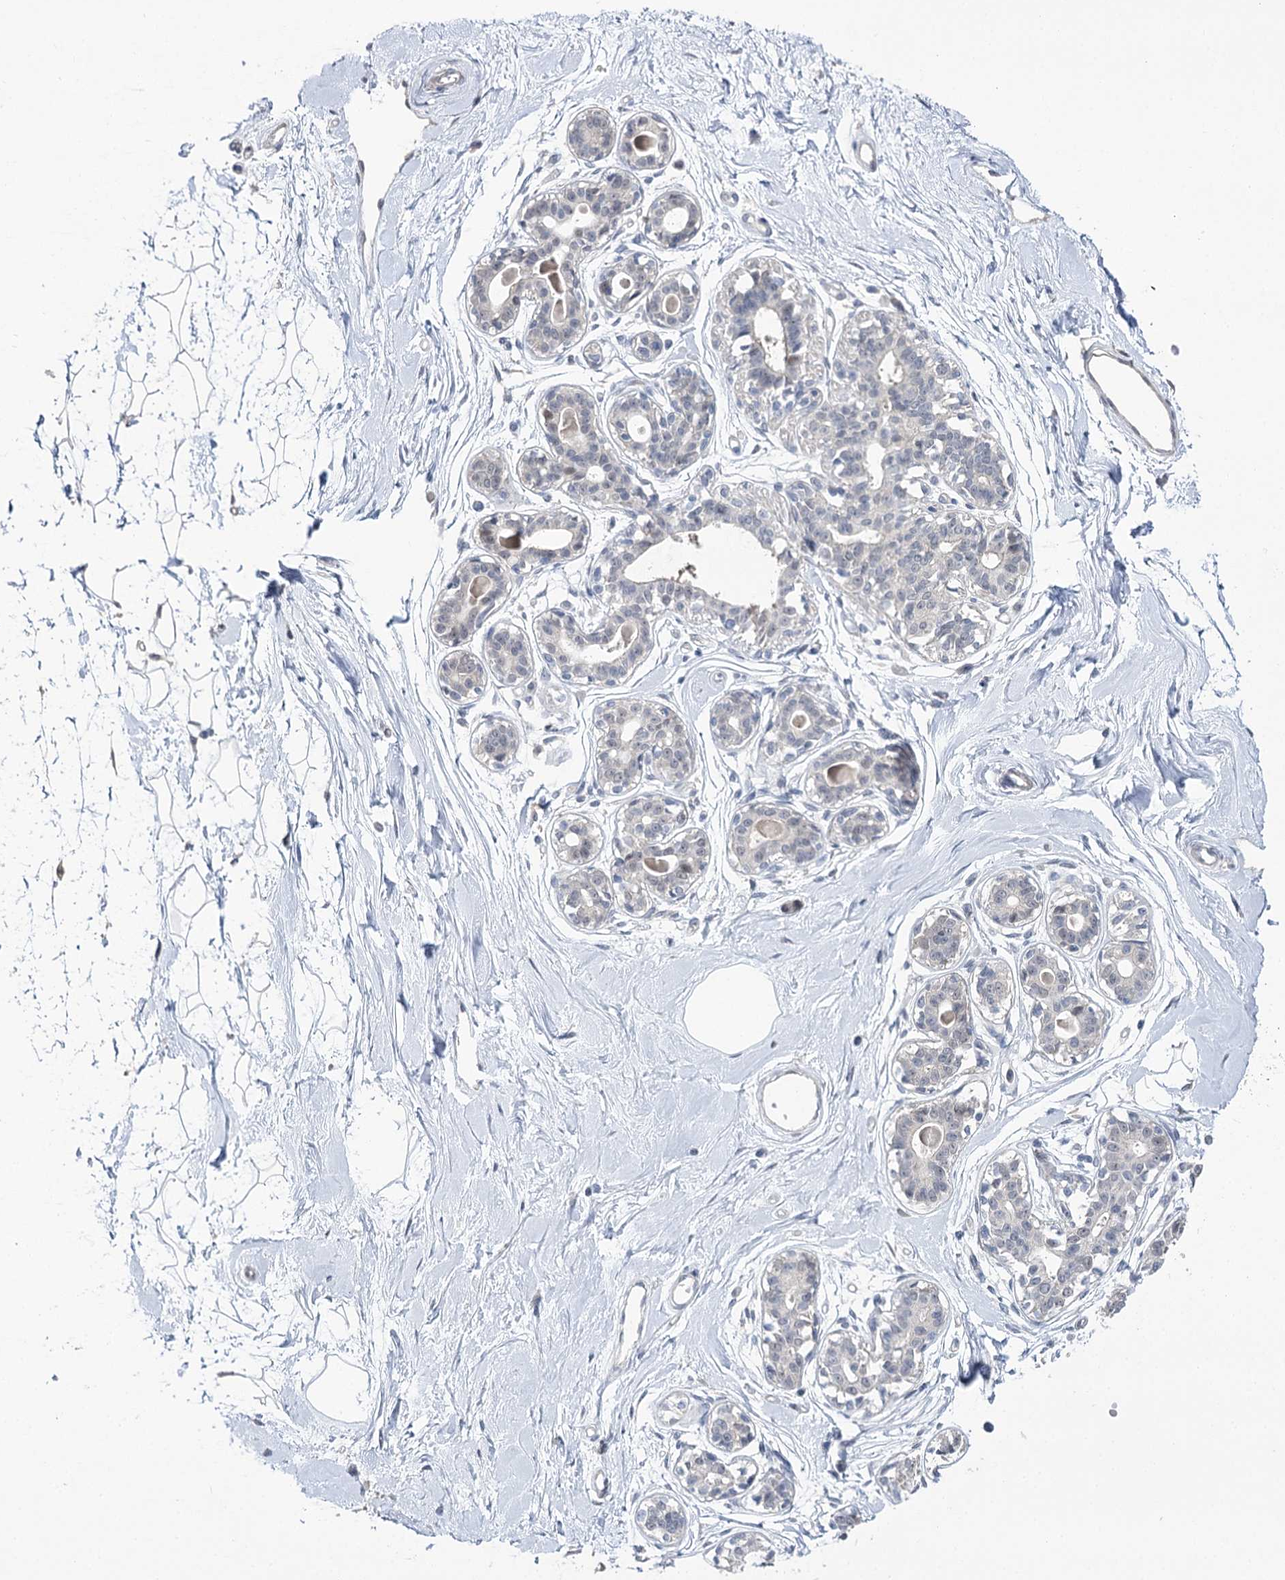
{"staining": {"intensity": "negative", "quantity": "none", "location": "none"}, "tissue": "breast", "cell_type": "Adipocytes", "image_type": "normal", "snomed": [{"axis": "morphology", "description": "Normal tissue, NOS"}, {"axis": "topography", "description": "Breast"}], "caption": "Adipocytes show no significant positivity in benign breast. The staining was performed using DAB to visualize the protein expression in brown, while the nuclei were stained in blue with hematoxylin (Magnification: 20x).", "gene": "PHYHIPL", "patient": {"sex": "female", "age": 45}}